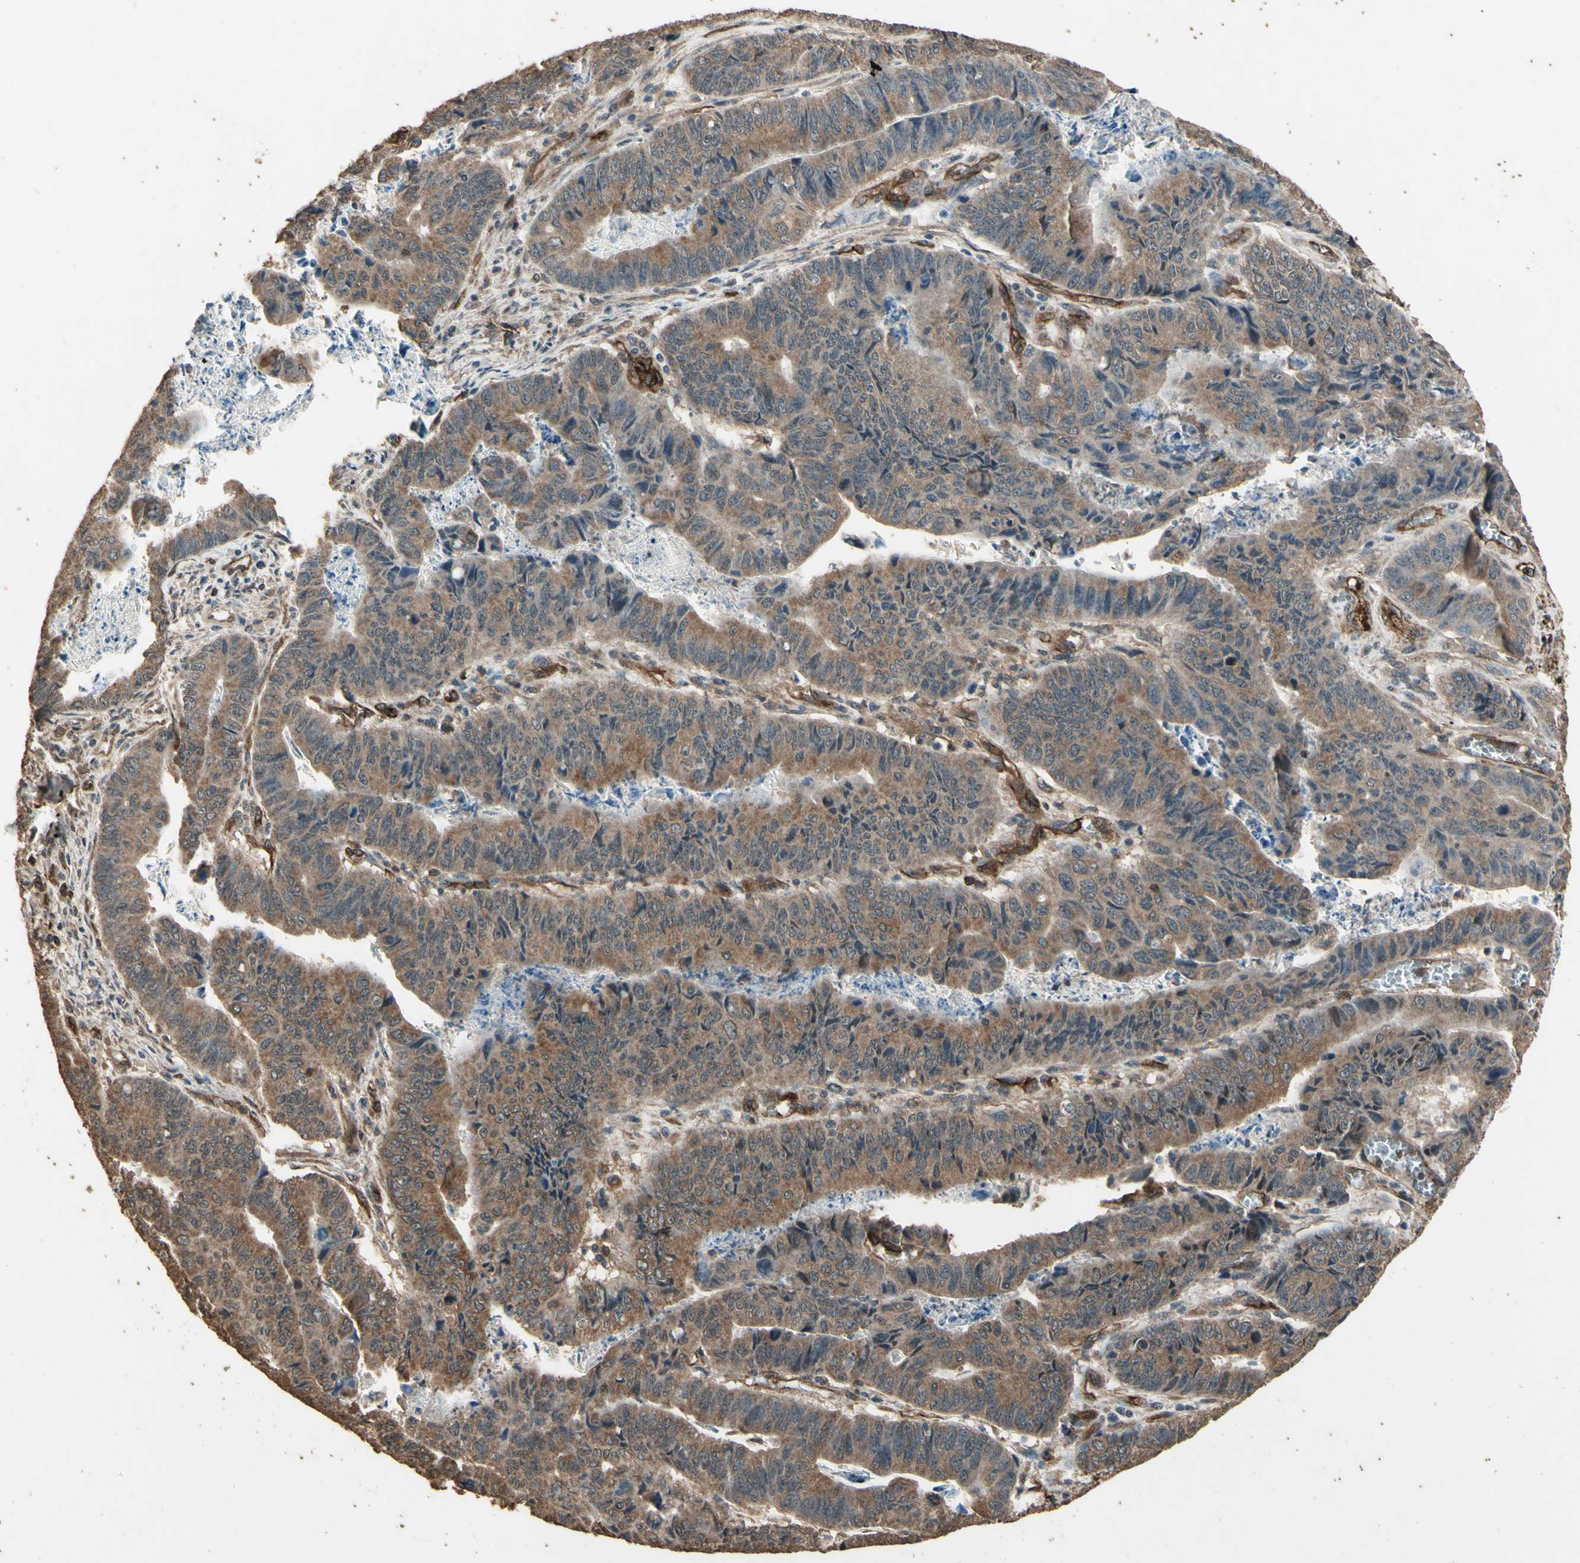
{"staining": {"intensity": "moderate", "quantity": ">75%", "location": "cytoplasmic/membranous"}, "tissue": "stomach cancer", "cell_type": "Tumor cells", "image_type": "cancer", "snomed": [{"axis": "morphology", "description": "Adenocarcinoma, NOS"}, {"axis": "topography", "description": "Stomach, lower"}], "caption": "A brown stain shows moderate cytoplasmic/membranous expression of a protein in adenocarcinoma (stomach) tumor cells.", "gene": "TSPO", "patient": {"sex": "male", "age": 77}}